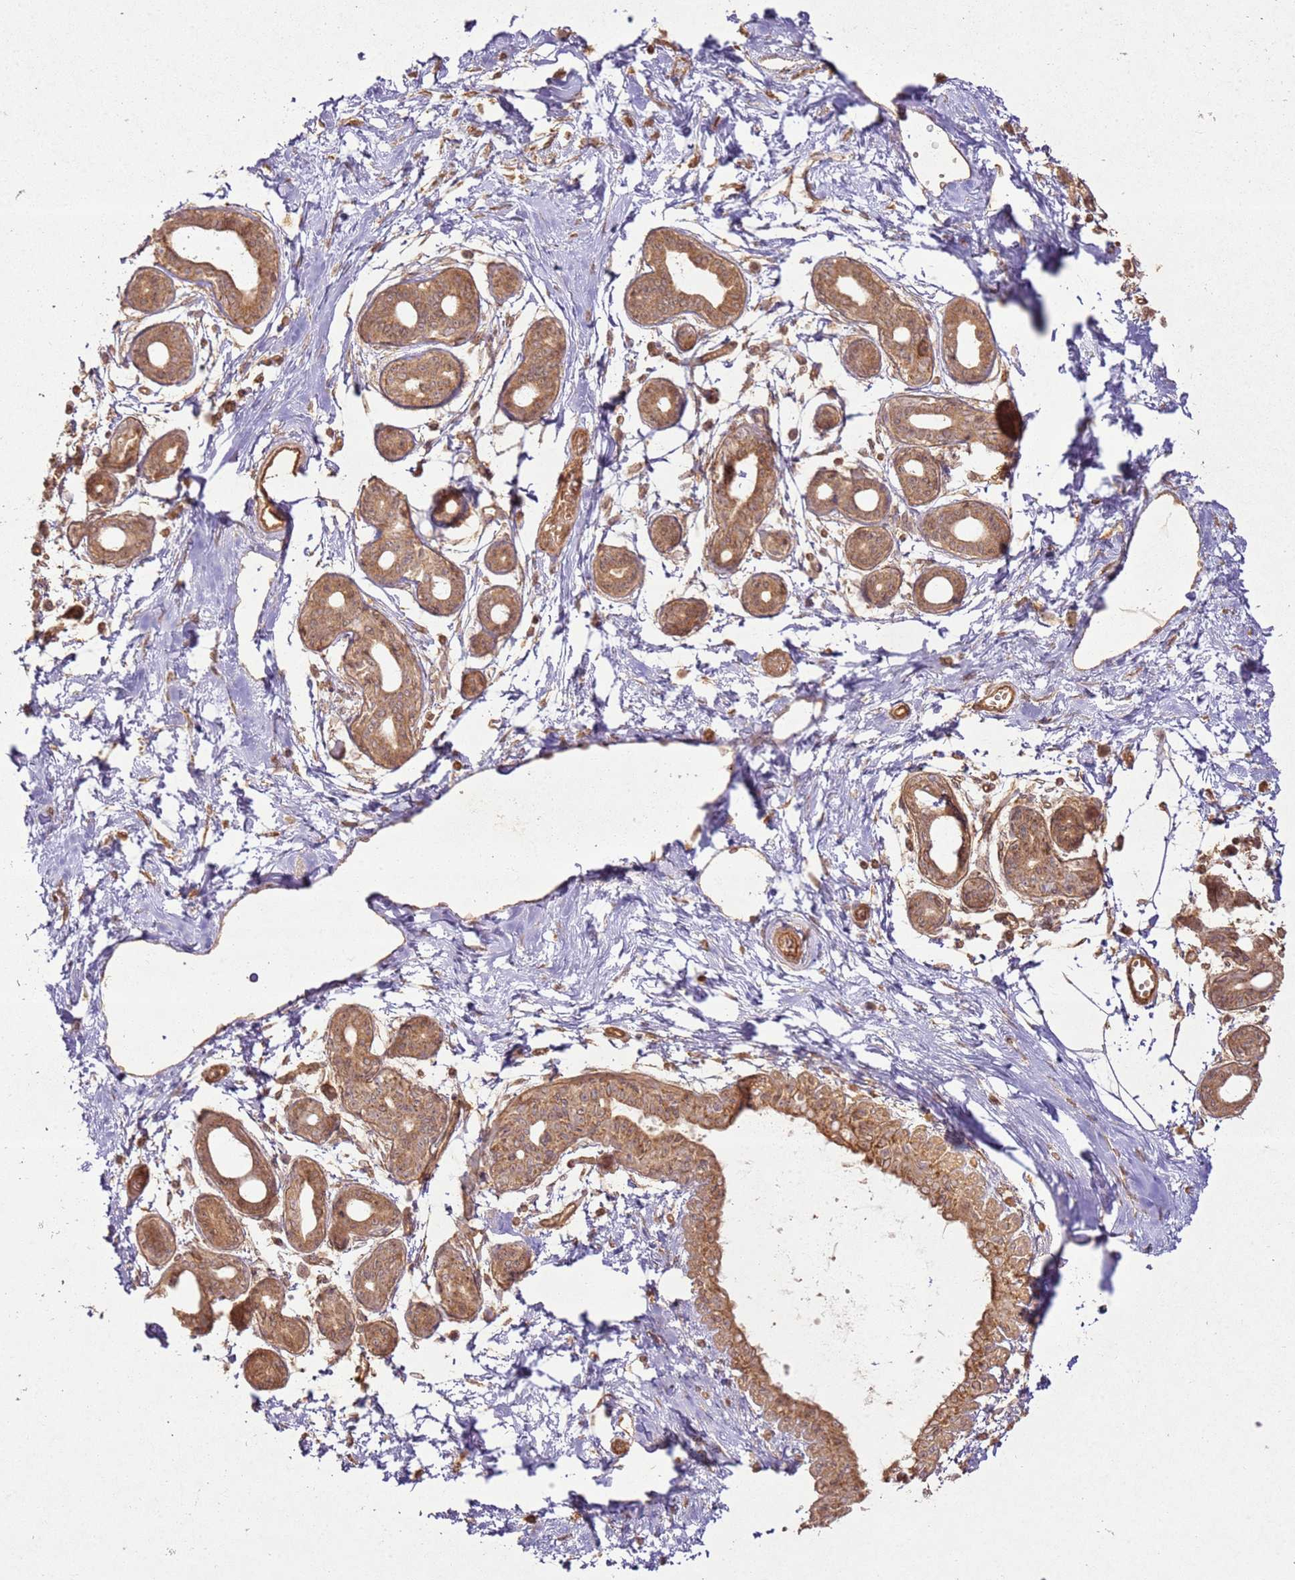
{"staining": {"intensity": "weak", "quantity": ">75%", "location": "cytoplasmic/membranous"}, "tissue": "breast", "cell_type": "Adipocytes", "image_type": "normal", "snomed": [{"axis": "morphology", "description": "Normal tissue, NOS"}, {"axis": "topography", "description": "Breast"}], "caption": "Weak cytoplasmic/membranous expression for a protein is seen in about >75% of adipocytes of normal breast using IHC.", "gene": "ZNF776", "patient": {"sex": "female", "age": 45}}